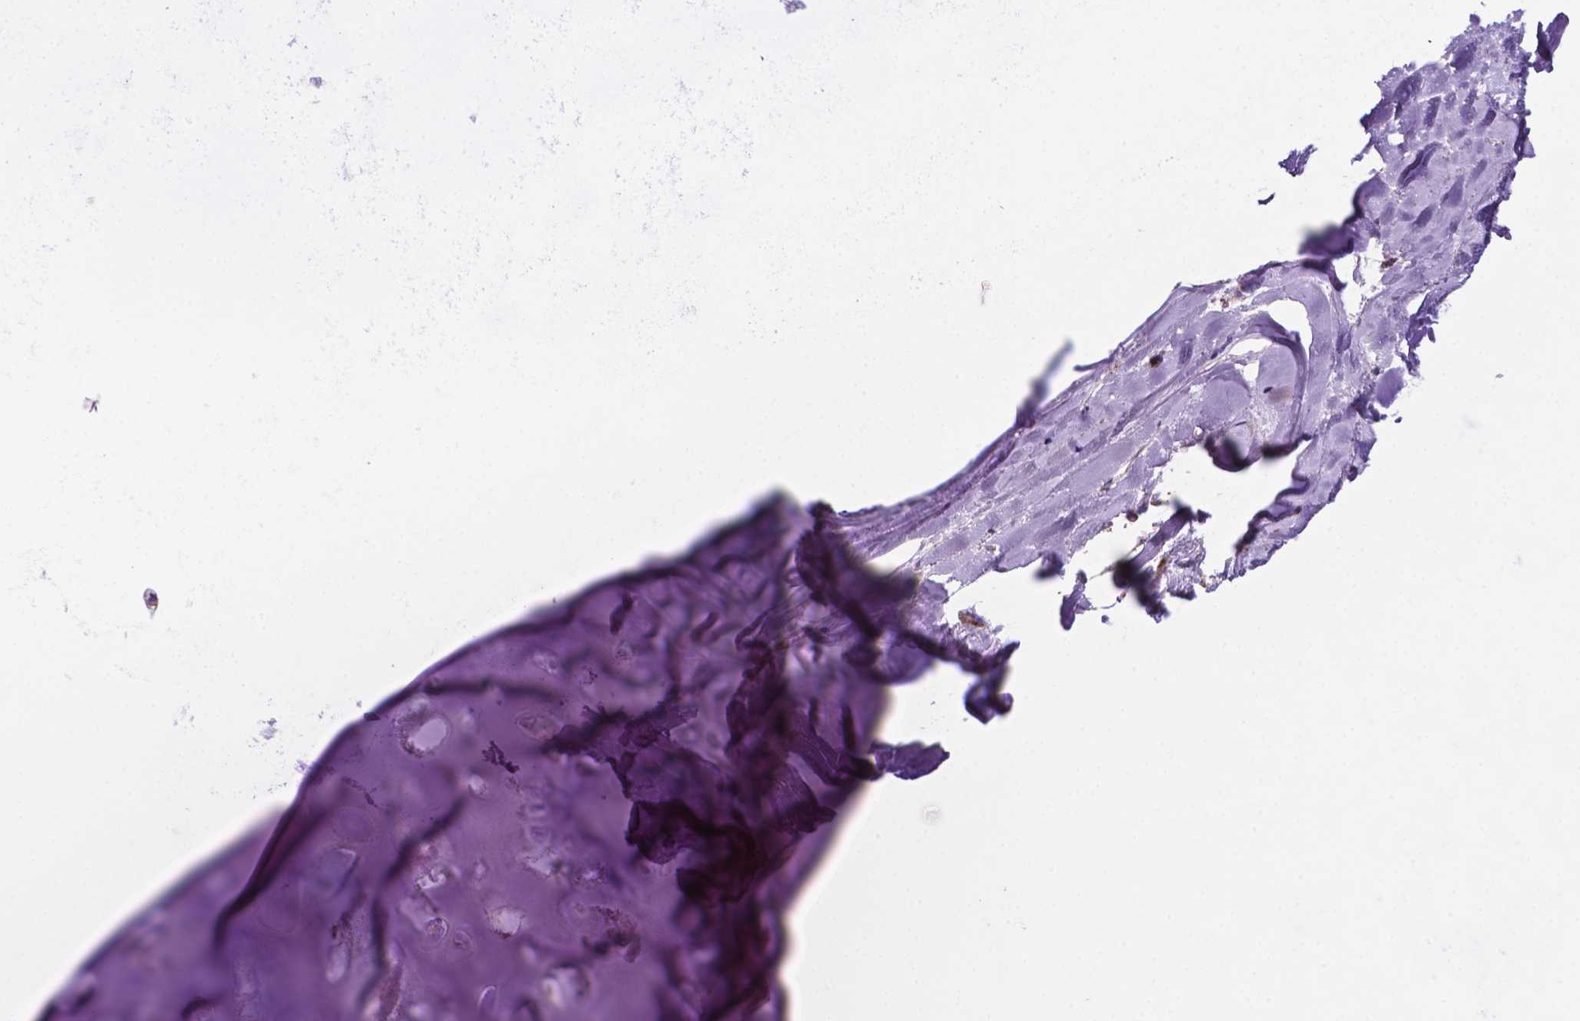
{"staining": {"intensity": "negative", "quantity": "none", "location": "none"}, "tissue": "soft tissue", "cell_type": "Chondrocytes", "image_type": "normal", "snomed": [{"axis": "morphology", "description": "Normal tissue, NOS"}, {"axis": "morphology", "description": "Squamous cell carcinoma, NOS"}, {"axis": "topography", "description": "Cartilage tissue"}, {"axis": "topography", "description": "Bronchus"}, {"axis": "topography", "description": "Lung"}], "caption": "This is a photomicrograph of IHC staining of benign soft tissue, which shows no staining in chondrocytes.", "gene": "HSPD1", "patient": {"sex": "male", "age": 66}}